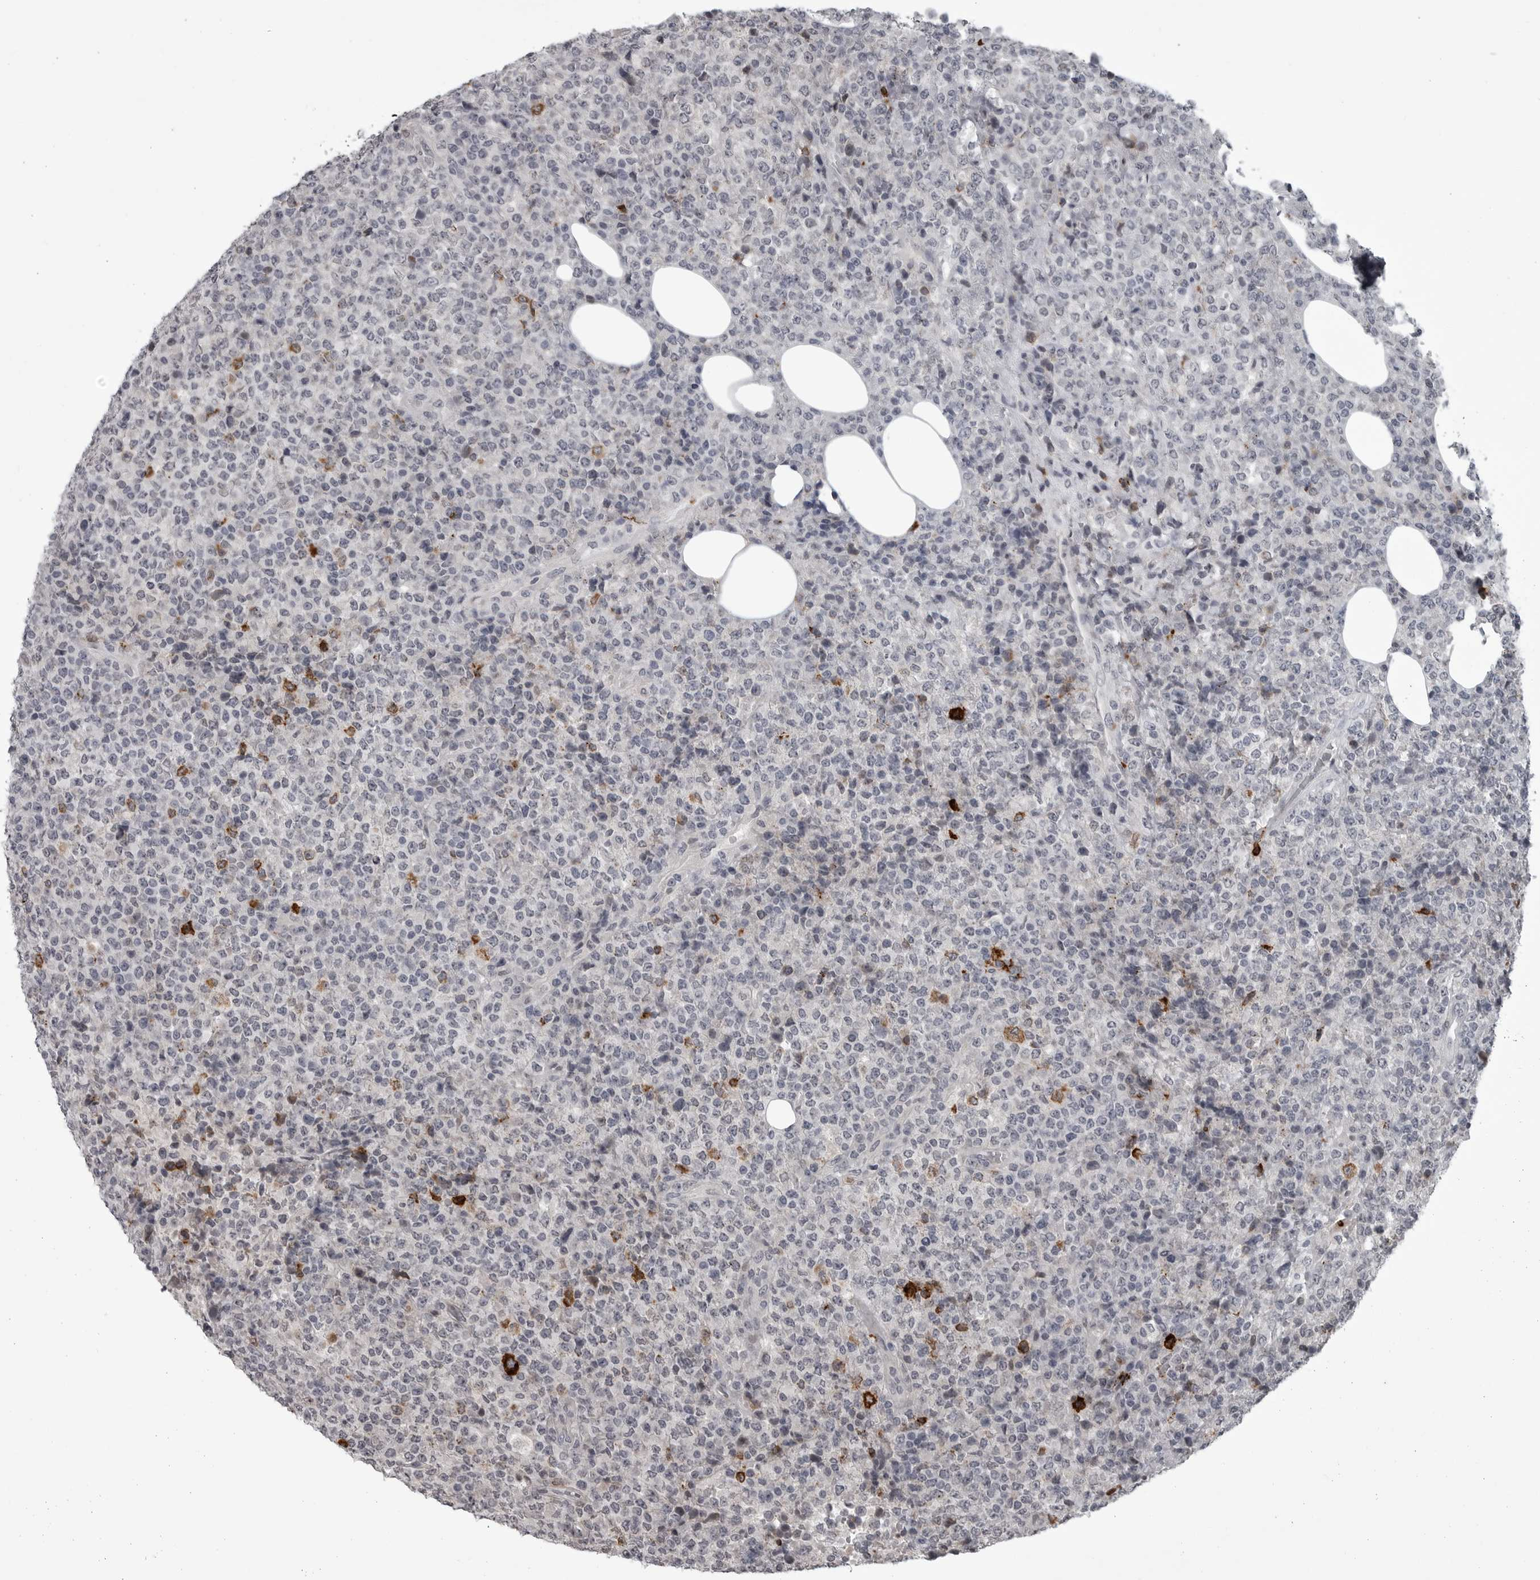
{"staining": {"intensity": "negative", "quantity": "none", "location": "none"}, "tissue": "lymphoma", "cell_type": "Tumor cells", "image_type": "cancer", "snomed": [{"axis": "morphology", "description": "Malignant lymphoma, non-Hodgkin's type, High grade"}, {"axis": "topography", "description": "Lymph node"}], "caption": "A high-resolution micrograph shows immunohistochemistry staining of high-grade malignant lymphoma, non-Hodgkin's type, which shows no significant expression in tumor cells. The staining was performed using DAB to visualize the protein expression in brown, while the nuclei were stained in blue with hematoxylin (Magnification: 20x).", "gene": "LYSMD1", "patient": {"sex": "male", "age": 13}}